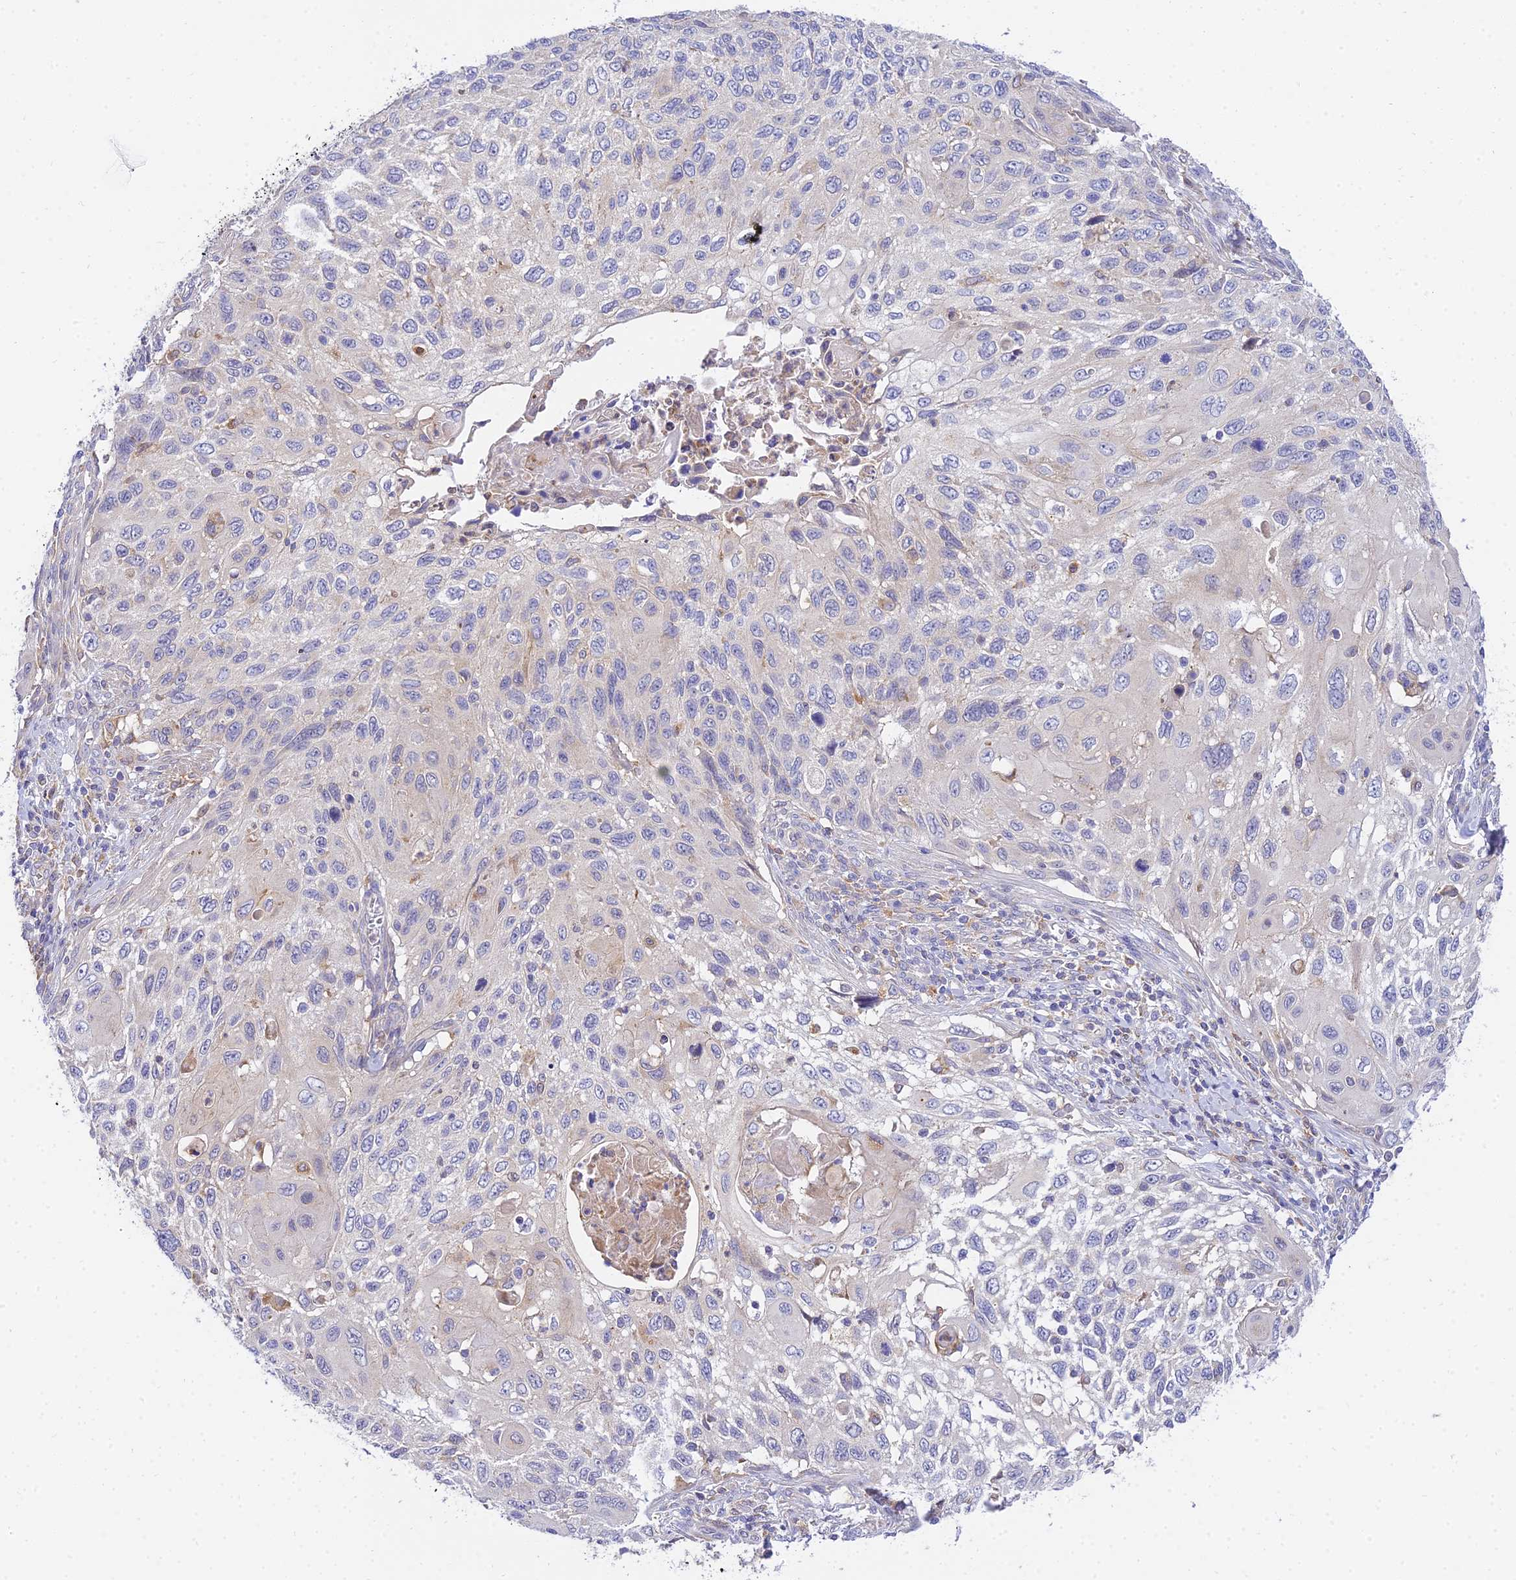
{"staining": {"intensity": "negative", "quantity": "none", "location": "none"}, "tissue": "cervical cancer", "cell_type": "Tumor cells", "image_type": "cancer", "snomed": [{"axis": "morphology", "description": "Squamous cell carcinoma, NOS"}, {"axis": "topography", "description": "Cervix"}], "caption": "An IHC histopathology image of cervical squamous cell carcinoma is shown. There is no staining in tumor cells of cervical squamous cell carcinoma.", "gene": "ARL8B", "patient": {"sex": "female", "age": 70}}